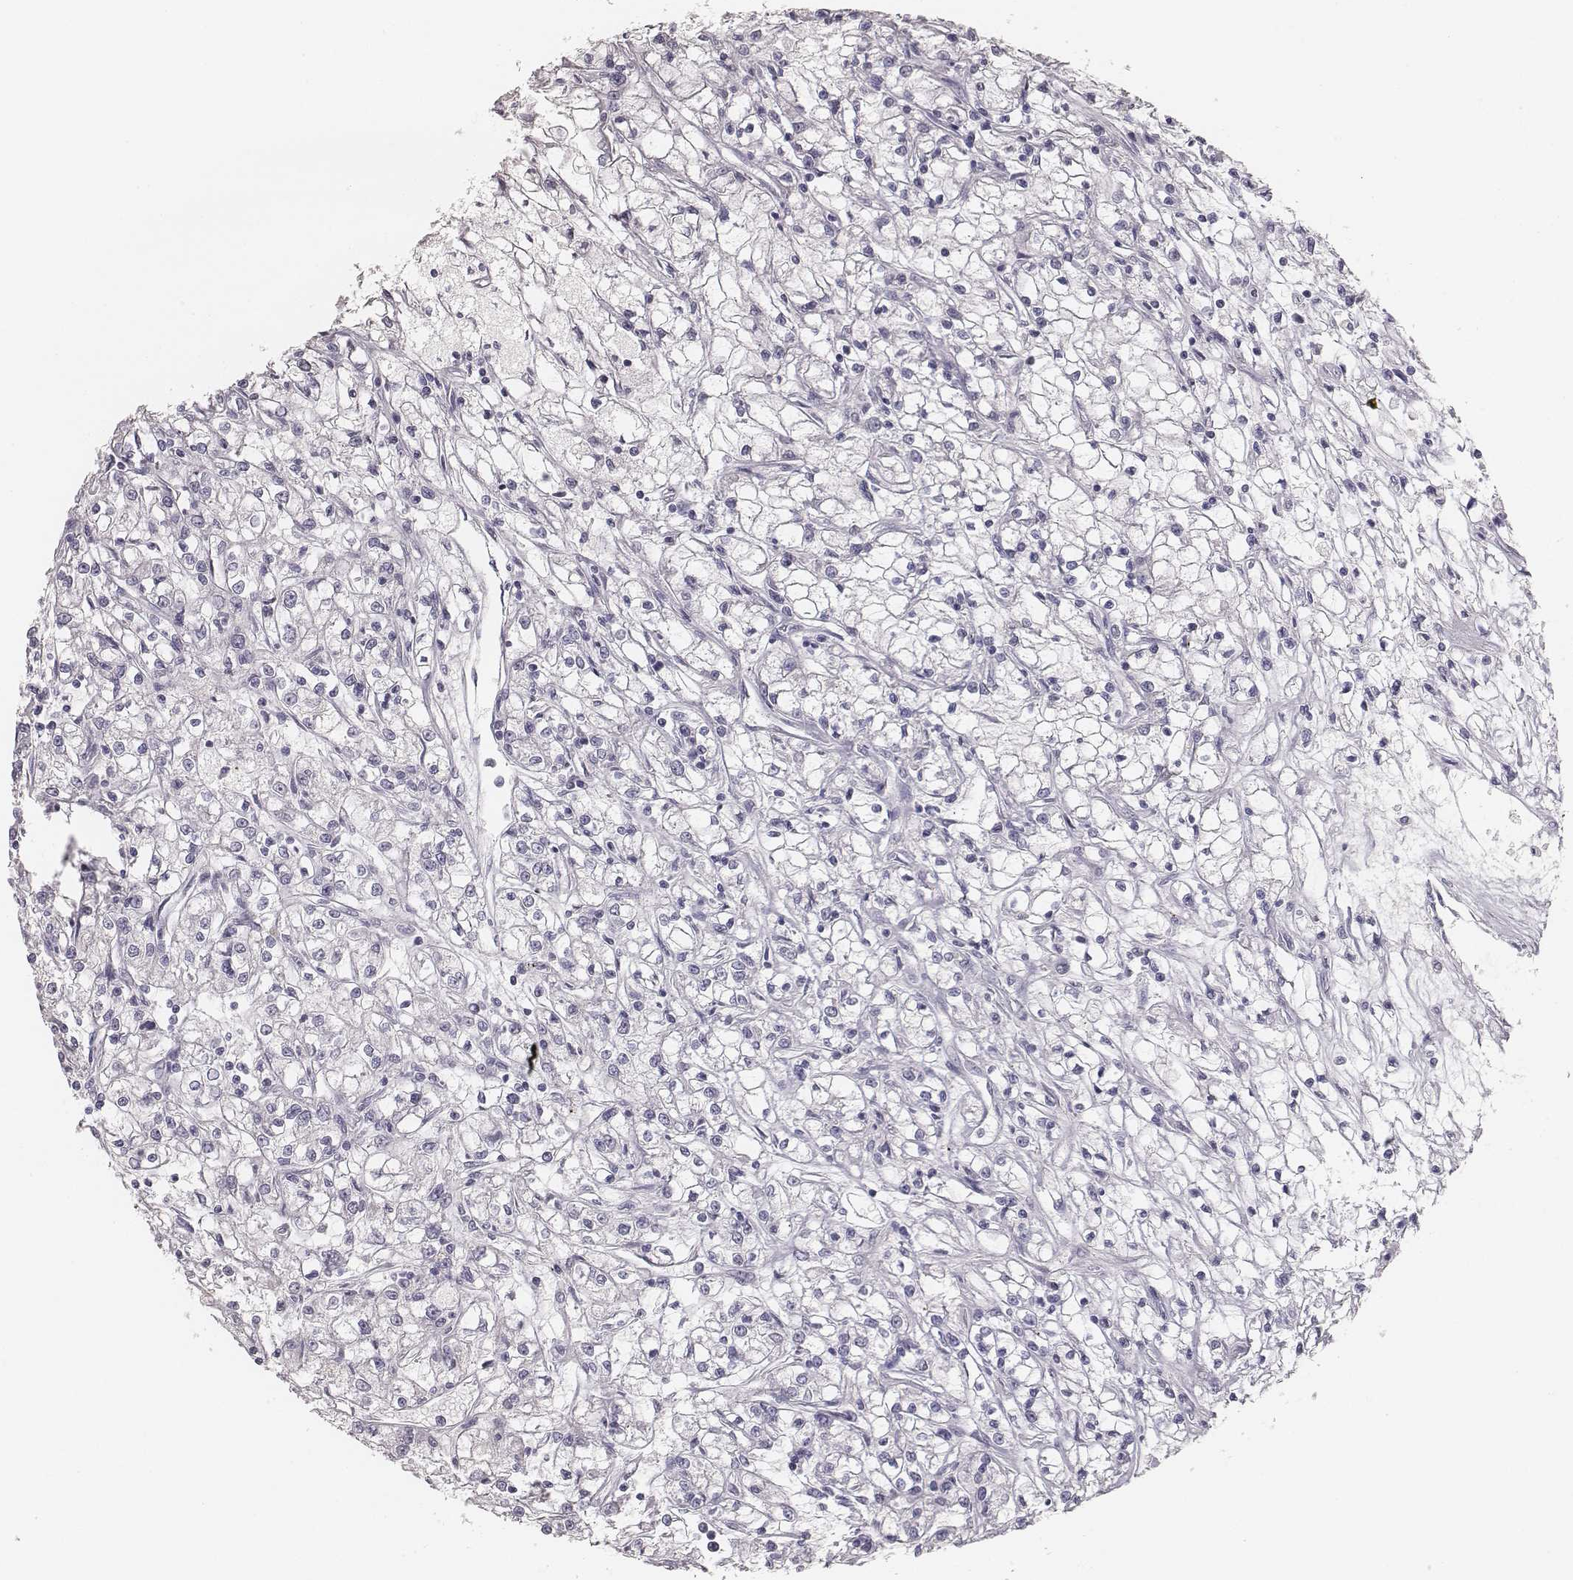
{"staining": {"intensity": "negative", "quantity": "none", "location": "none"}, "tissue": "renal cancer", "cell_type": "Tumor cells", "image_type": "cancer", "snomed": [{"axis": "morphology", "description": "Adenocarcinoma, NOS"}, {"axis": "topography", "description": "Kidney"}], "caption": "The image displays no significant staining in tumor cells of renal adenocarcinoma.", "gene": "MYH6", "patient": {"sex": "female", "age": 59}}